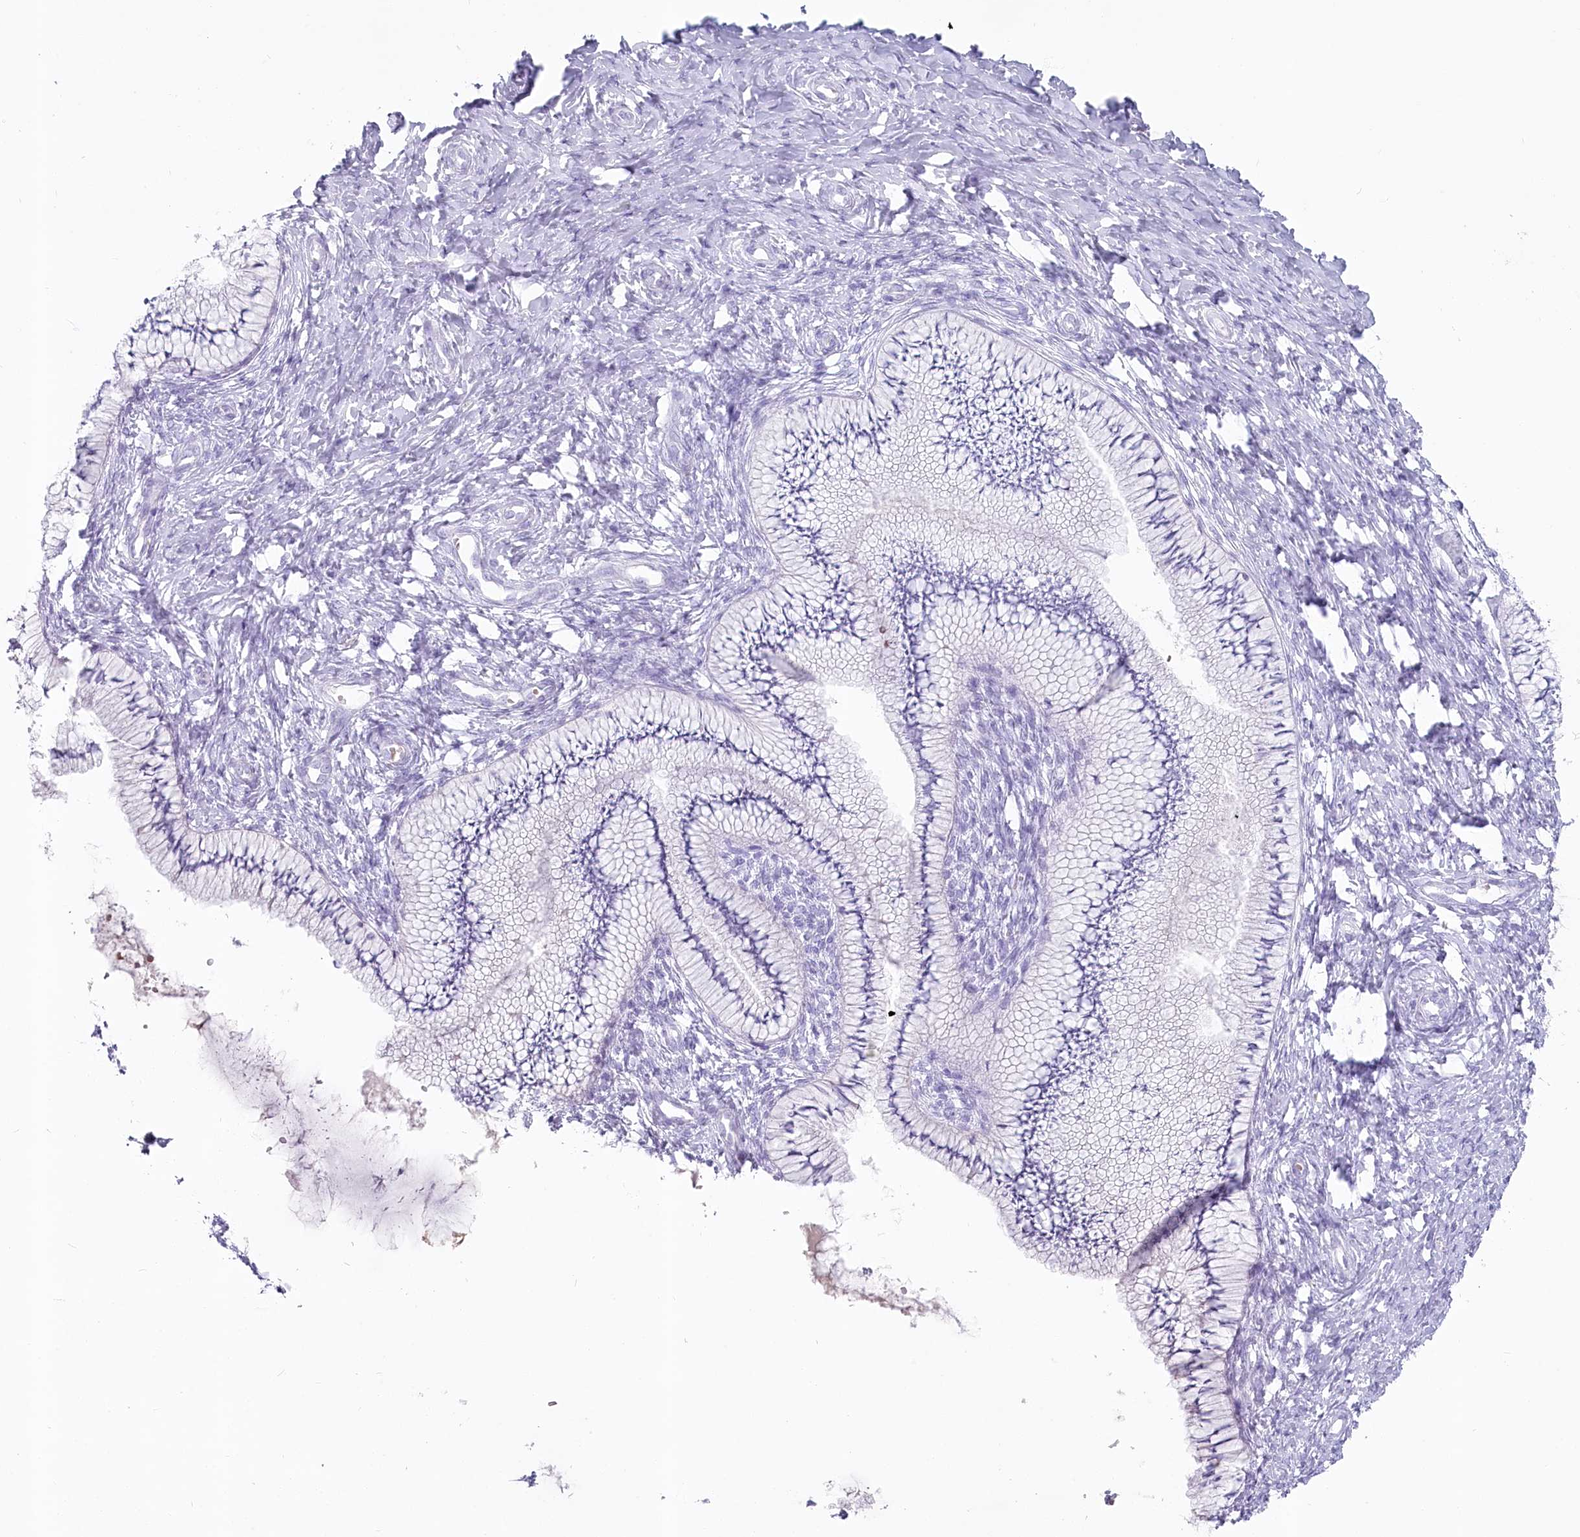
{"staining": {"intensity": "negative", "quantity": "none", "location": "none"}, "tissue": "cervix", "cell_type": "Glandular cells", "image_type": "normal", "snomed": [{"axis": "morphology", "description": "Normal tissue, NOS"}, {"axis": "topography", "description": "Cervix"}], "caption": "Human cervix stained for a protein using immunohistochemistry displays no positivity in glandular cells.", "gene": "IFIT5", "patient": {"sex": "female", "age": 36}}